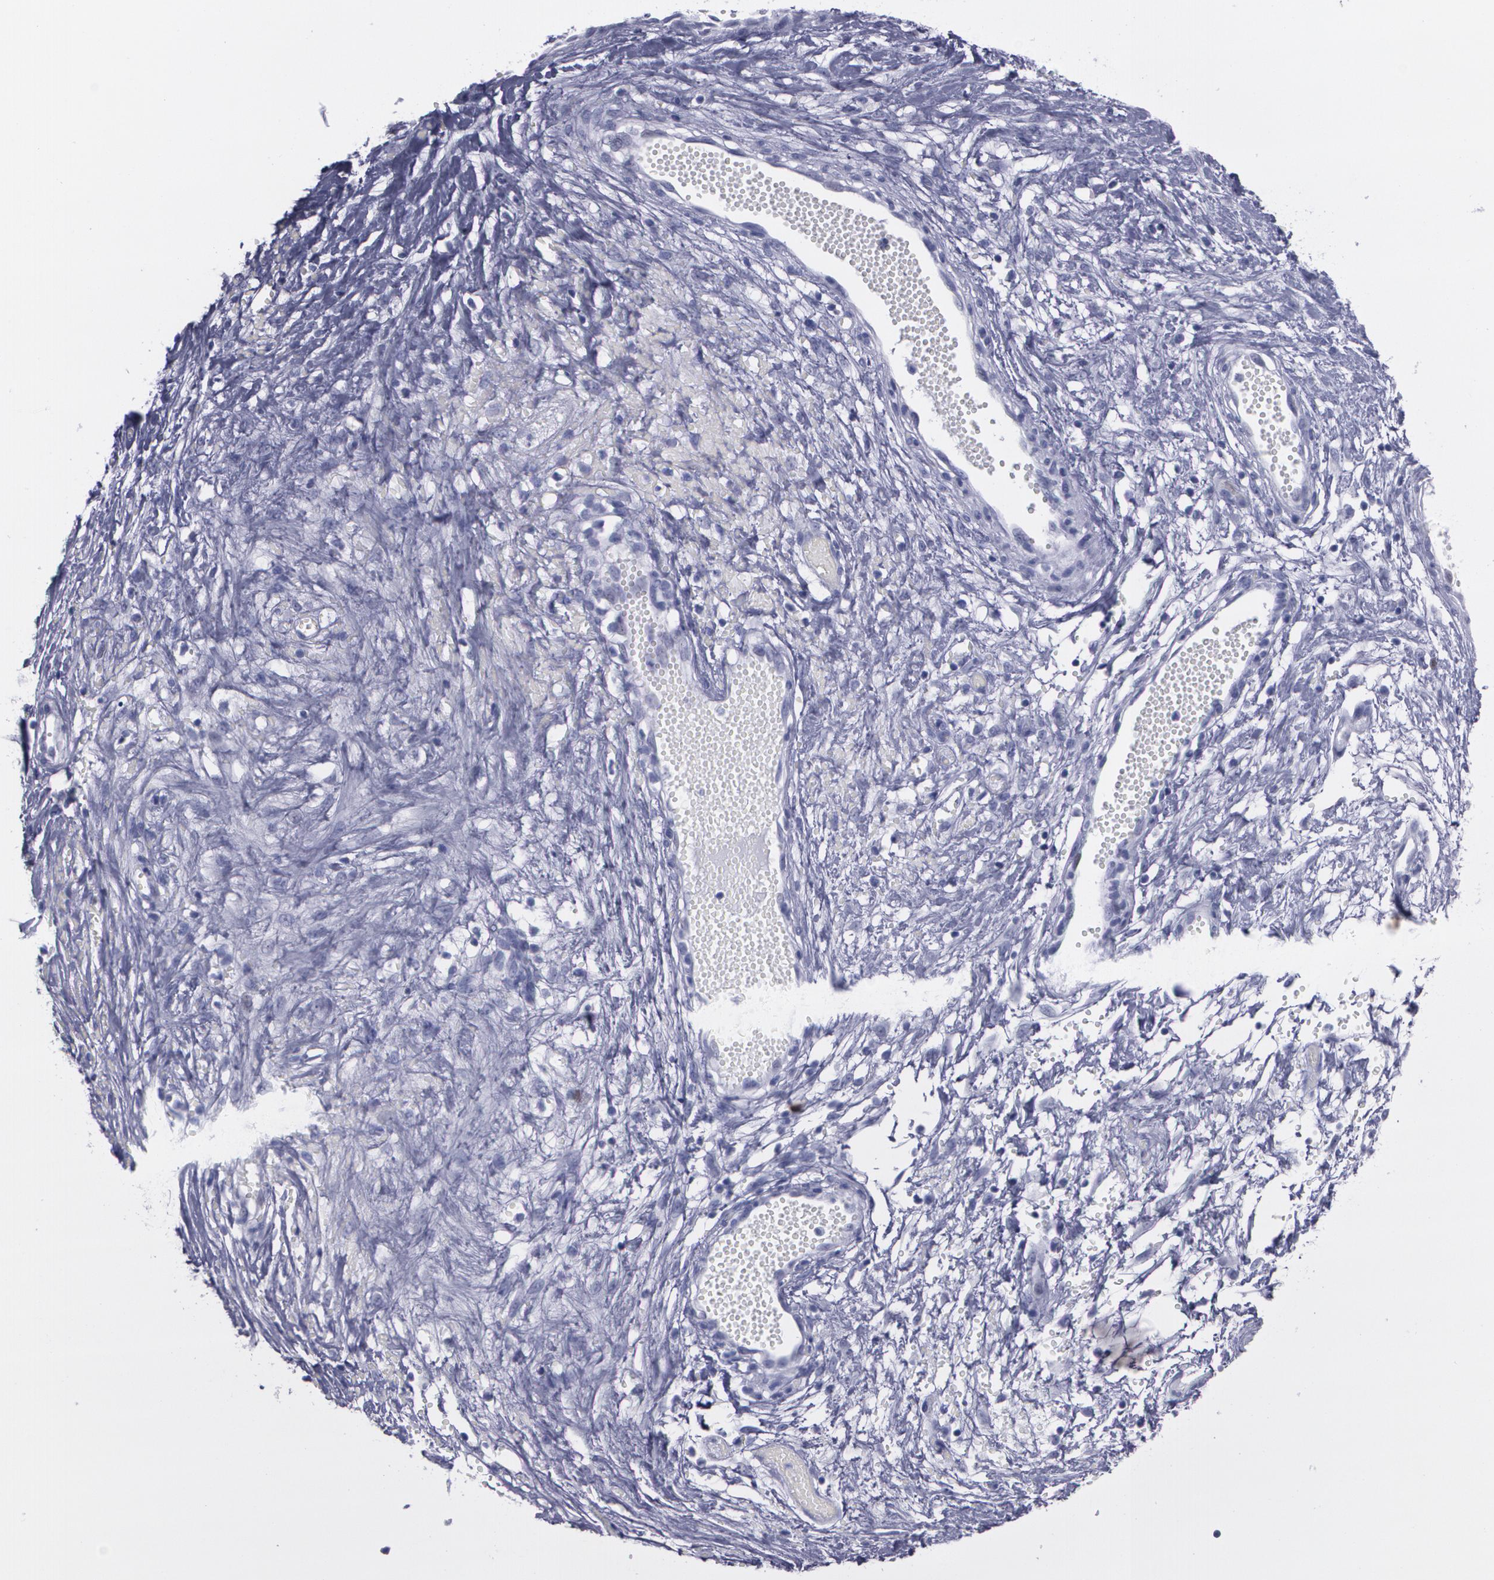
{"staining": {"intensity": "negative", "quantity": "none", "location": "none"}, "tissue": "ovarian cancer", "cell_type": "Tumor cells", "image_type": "cancer", "snomed": [{"axis": "morphology", "description": "Carcinoma, endometroid"}, {"axis": "topography", "description": "Ovary"}], "caption": "An immunohistochemistry image of endometroid carcinoma (ovarian) is shown. There is no staining in tumor cells of endometroid carcinoma (ovarian).", "gene": "TP53", "patient": {"sex": "female", "age": 42}}